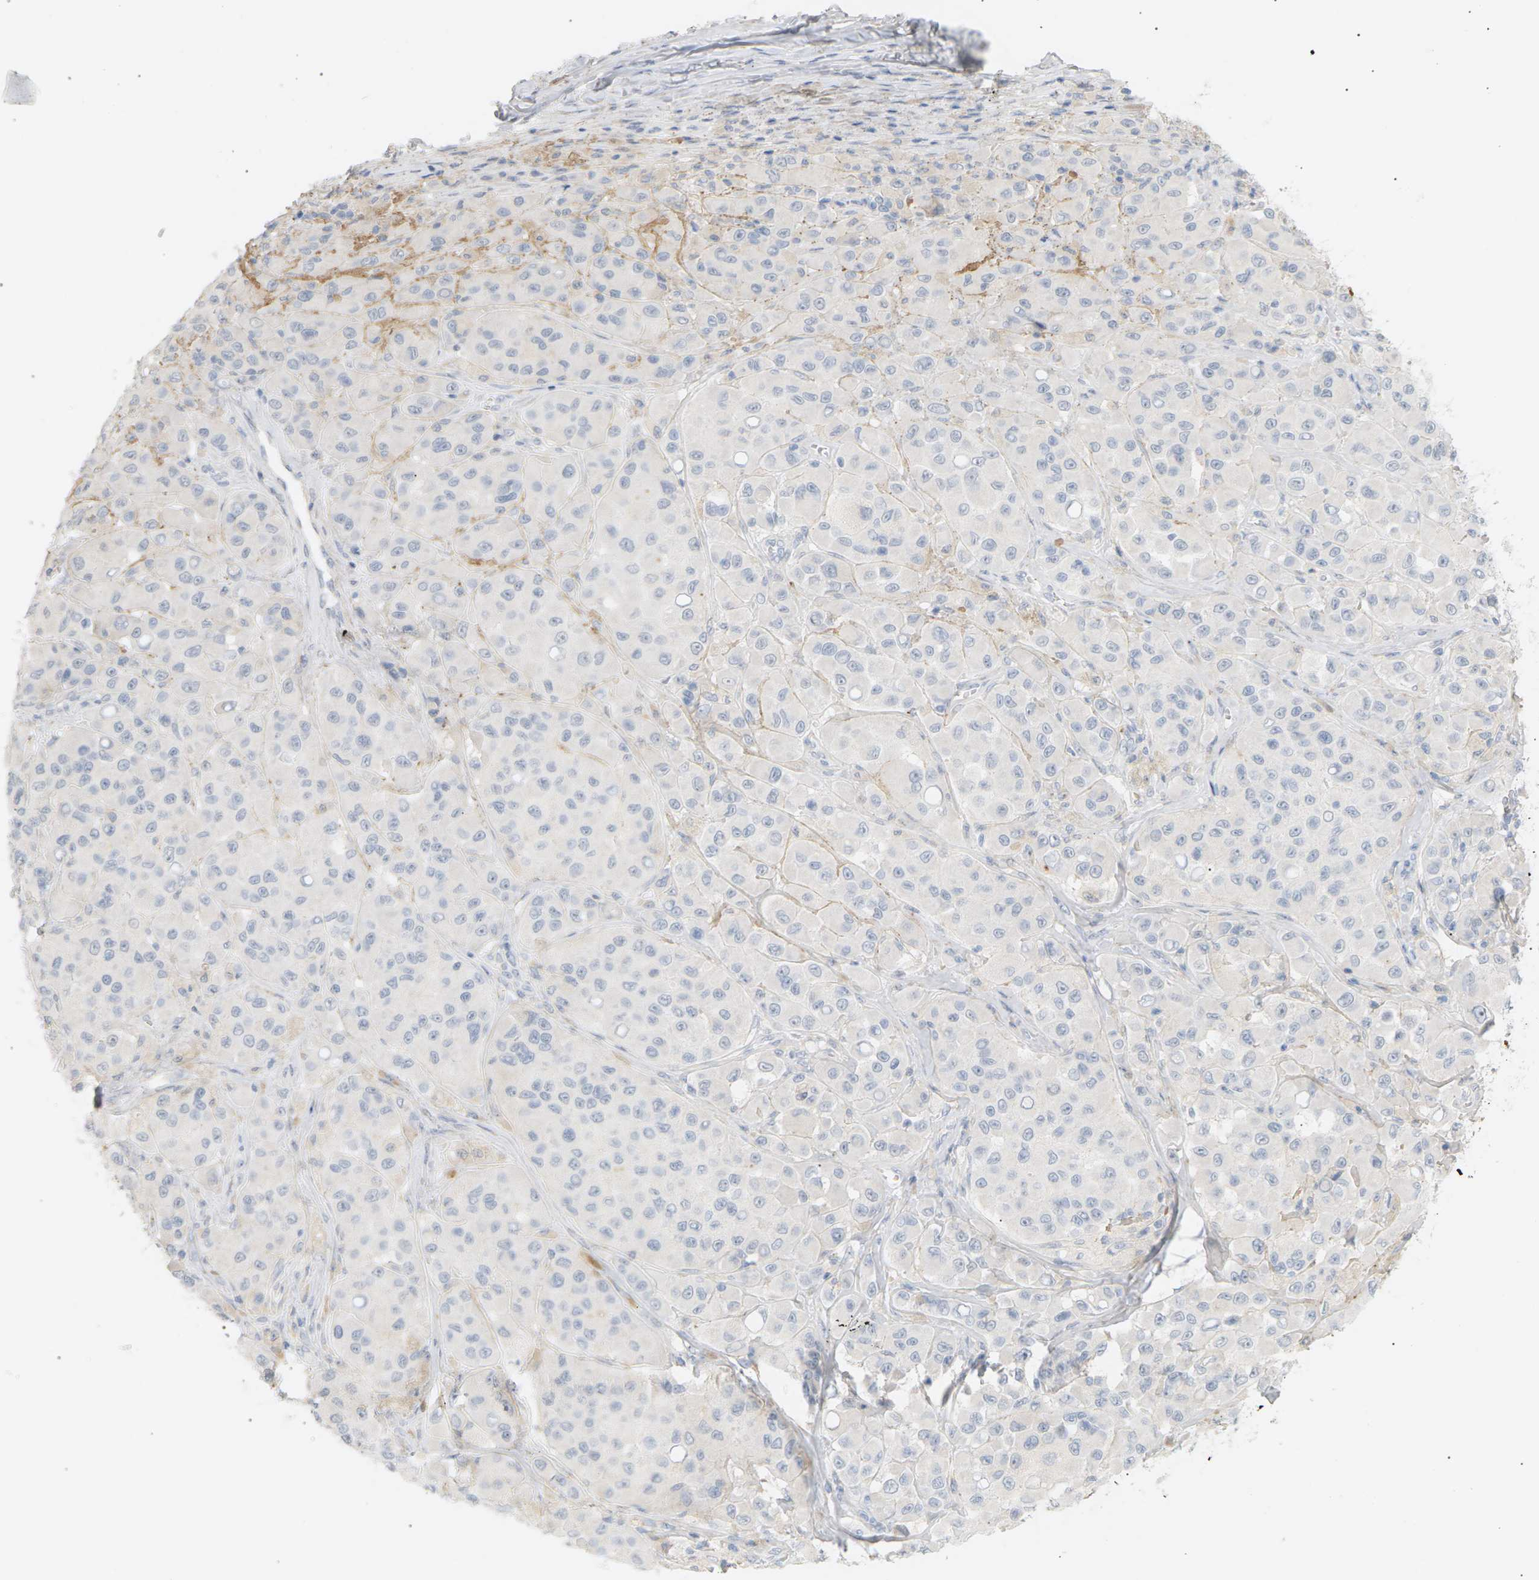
{"staining": {"intensity": "negative", "quantity": "none", "location": "none"}, "tissue": "melanoma", "cell_type": "Tumor cells", "image_type": "cancer", "snomed": [{"axis": "morphology", "description": "Malignant melanoma, NOS"}, {"axis": "topography", "description": "Skin"}], "caption": "Immunohistochemical staining of malignant melanoma shows no significant staining in tumor cells.", "gene": "CLU", "patient": {"sex": "male", "age": 84}}